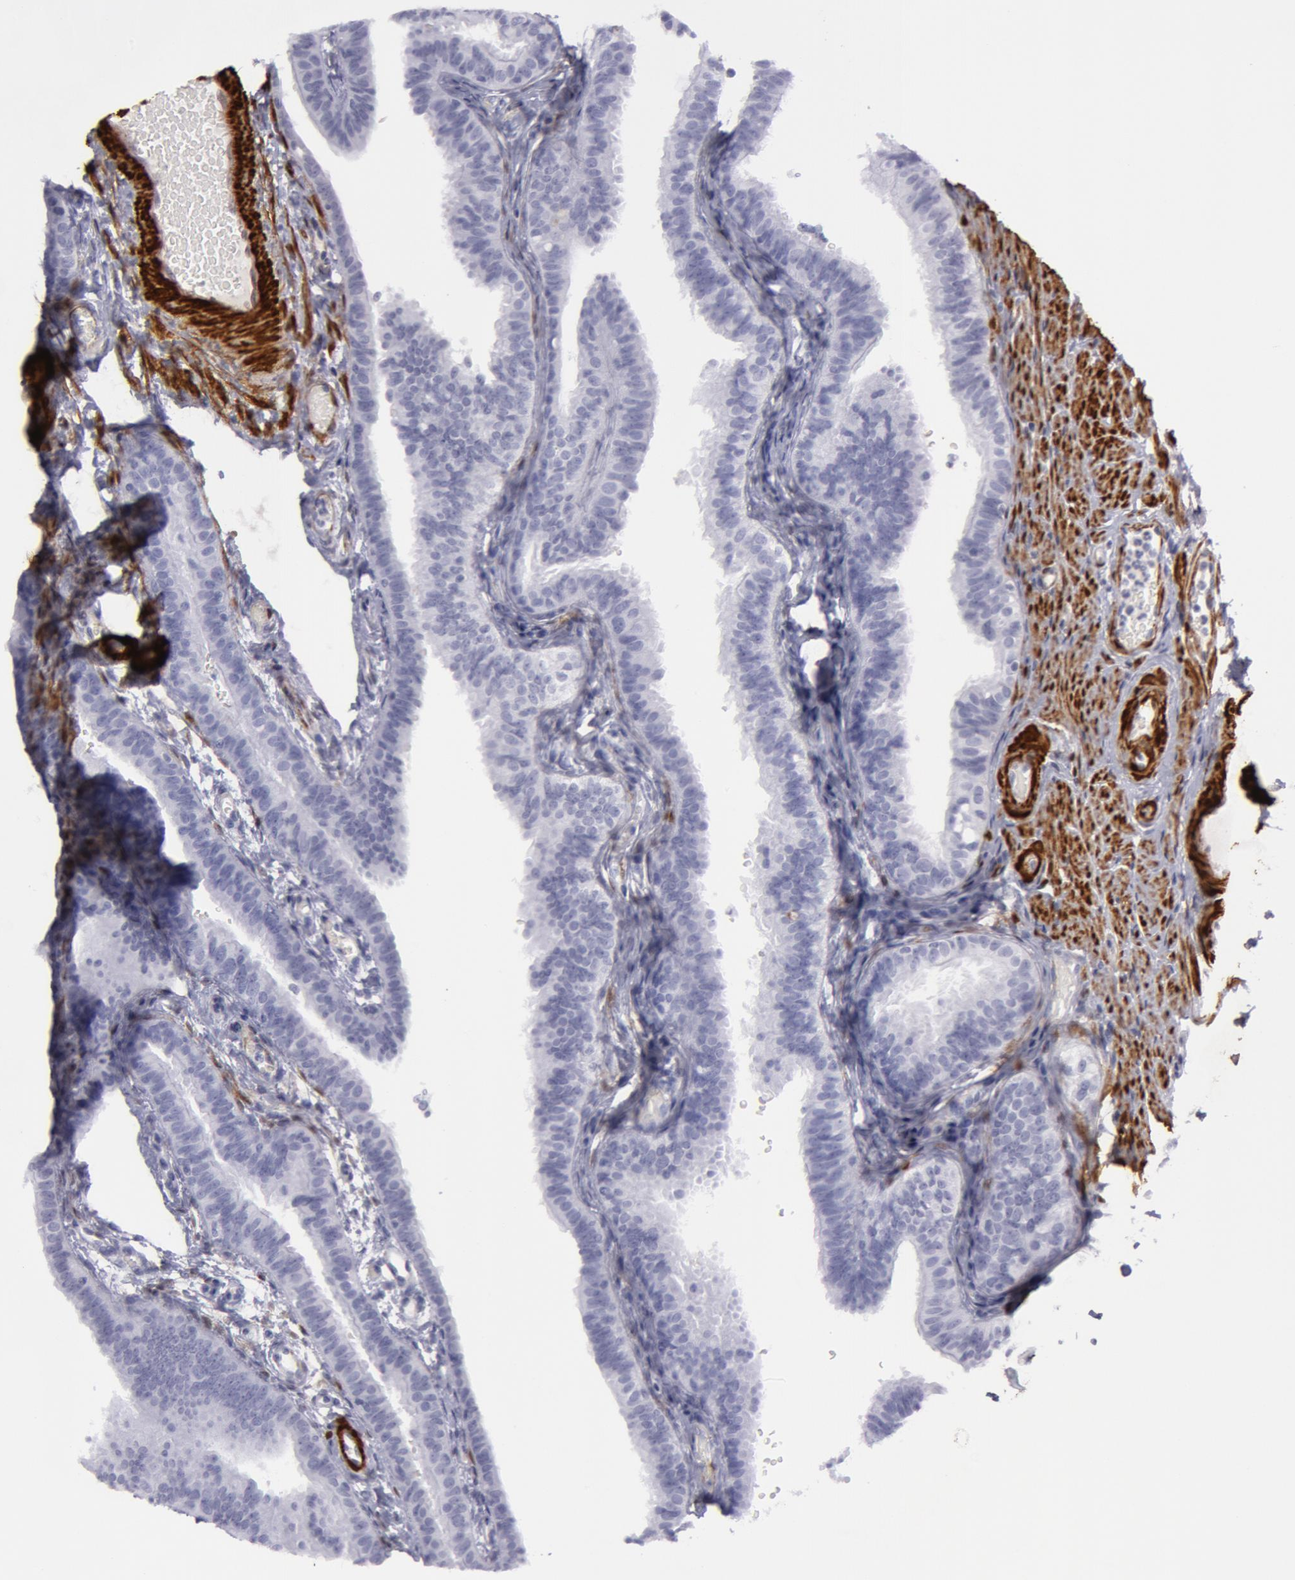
{"staining": {"intensity": "negative", "quantity": "none", "location": "none"}, "tissue": "fallopian tube", "cell_type": "Glandular cells", "image_type": "normal", "snomed": [{"axis": "morphology", "description": "Normal tissue, NOS"}, {"axis": "morphology", "description": "Dermoid, NOS"}, {"axis": "topography", "description": "Fallopian tube"}], "caption": "High power microscopy histopathology image of an immunohistochemistry (IHC) image of normal fallopian tube, revealing no significant expression in glandular cells.", "gene": "TAGLN", "patient": {"sex": "female", "age": 33}}